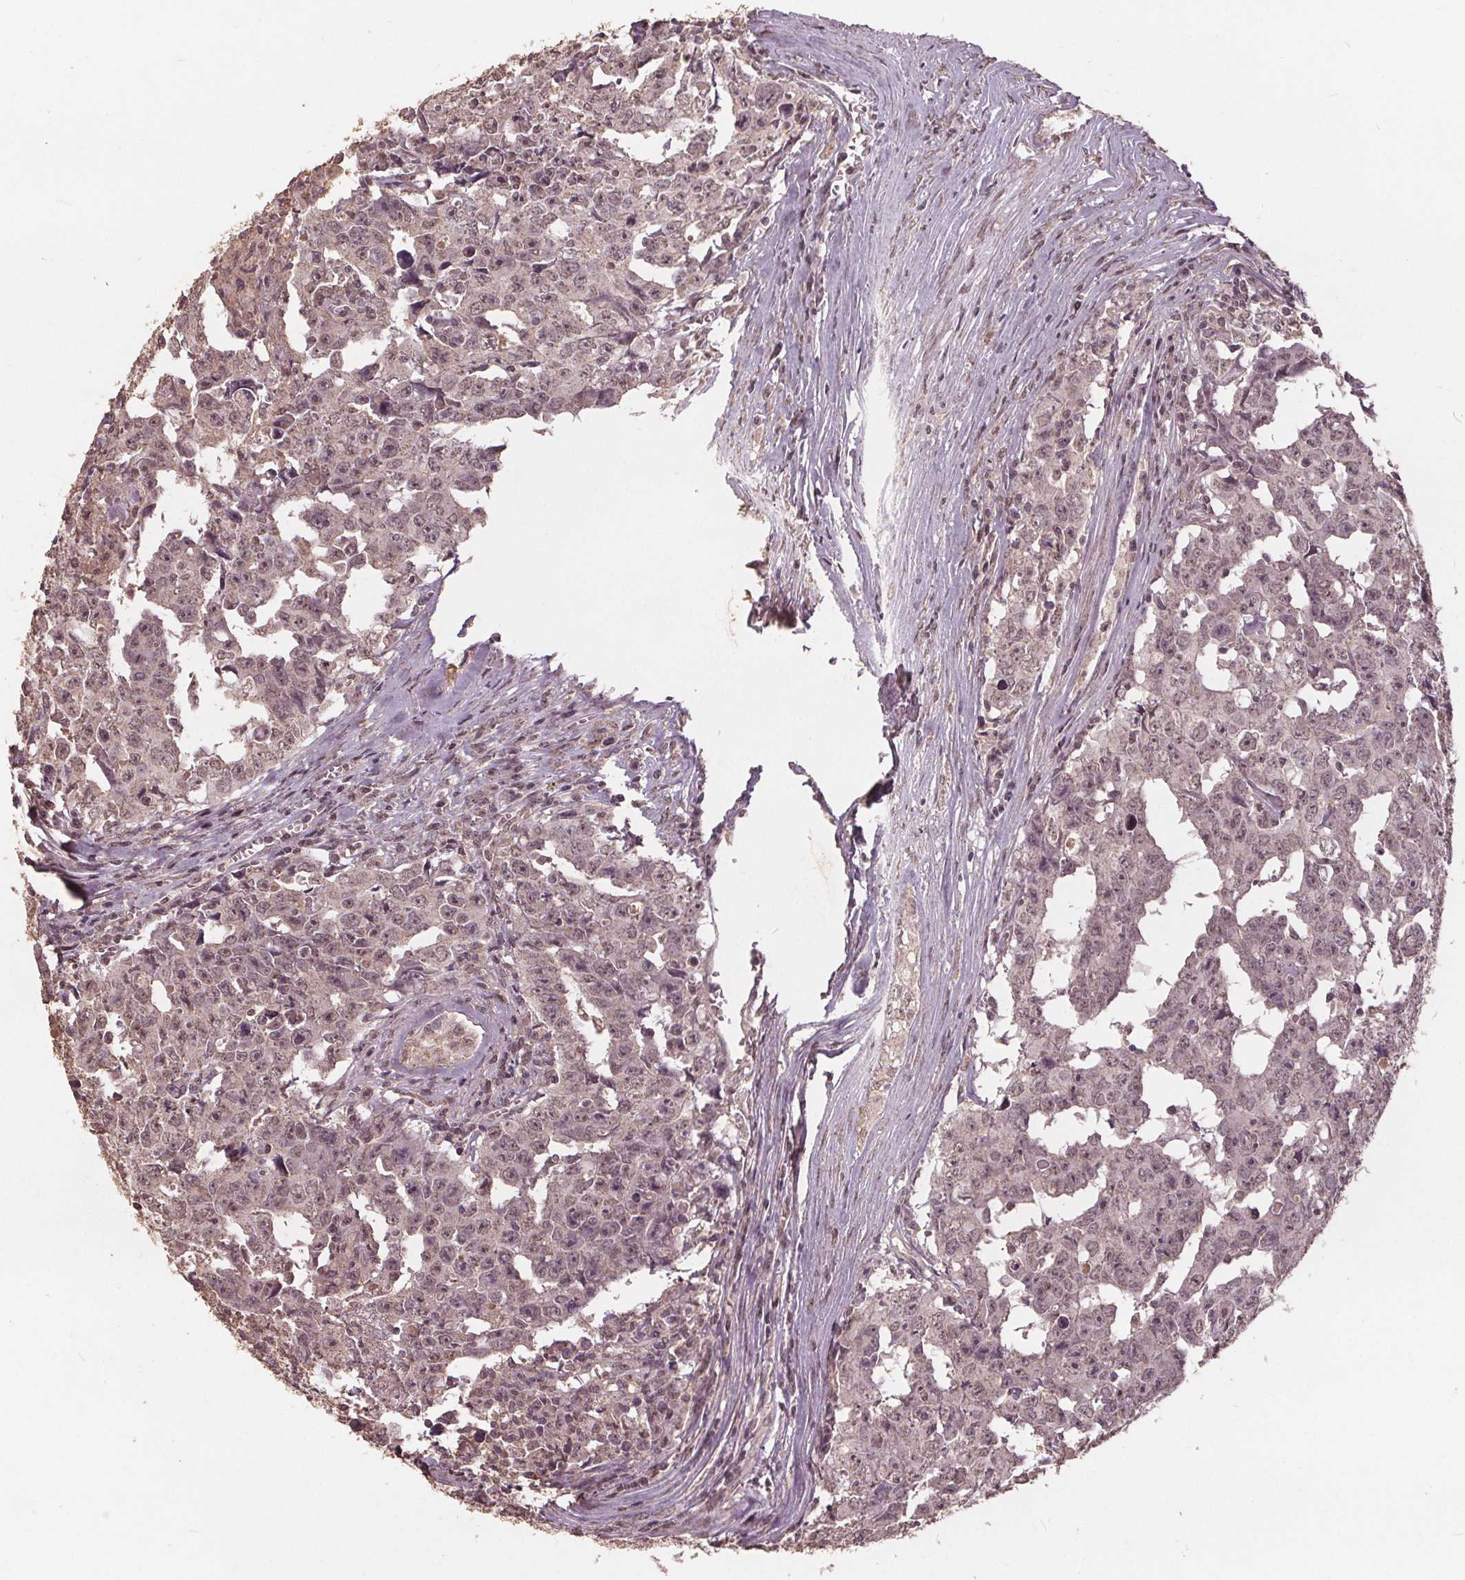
{"staining": {"intensity": "weak", "quantity": "<25%", "location": "nuclear"}, "tissue": "testis cancer", "cell_type": "Tumor cells", "image_type": "cancer", "snomed": [{"axis": "morphology", "description": "Carcinoma, Embryonal, NOS"}, {"axis": "topography", "description": "Testis"}], "caption": "Embryonal carcinoma (testis) stained for a protein using IHC reveals no expression tumor cells.", "gene": "DSG3", "patient": {"sex": "male", "age": 22}}